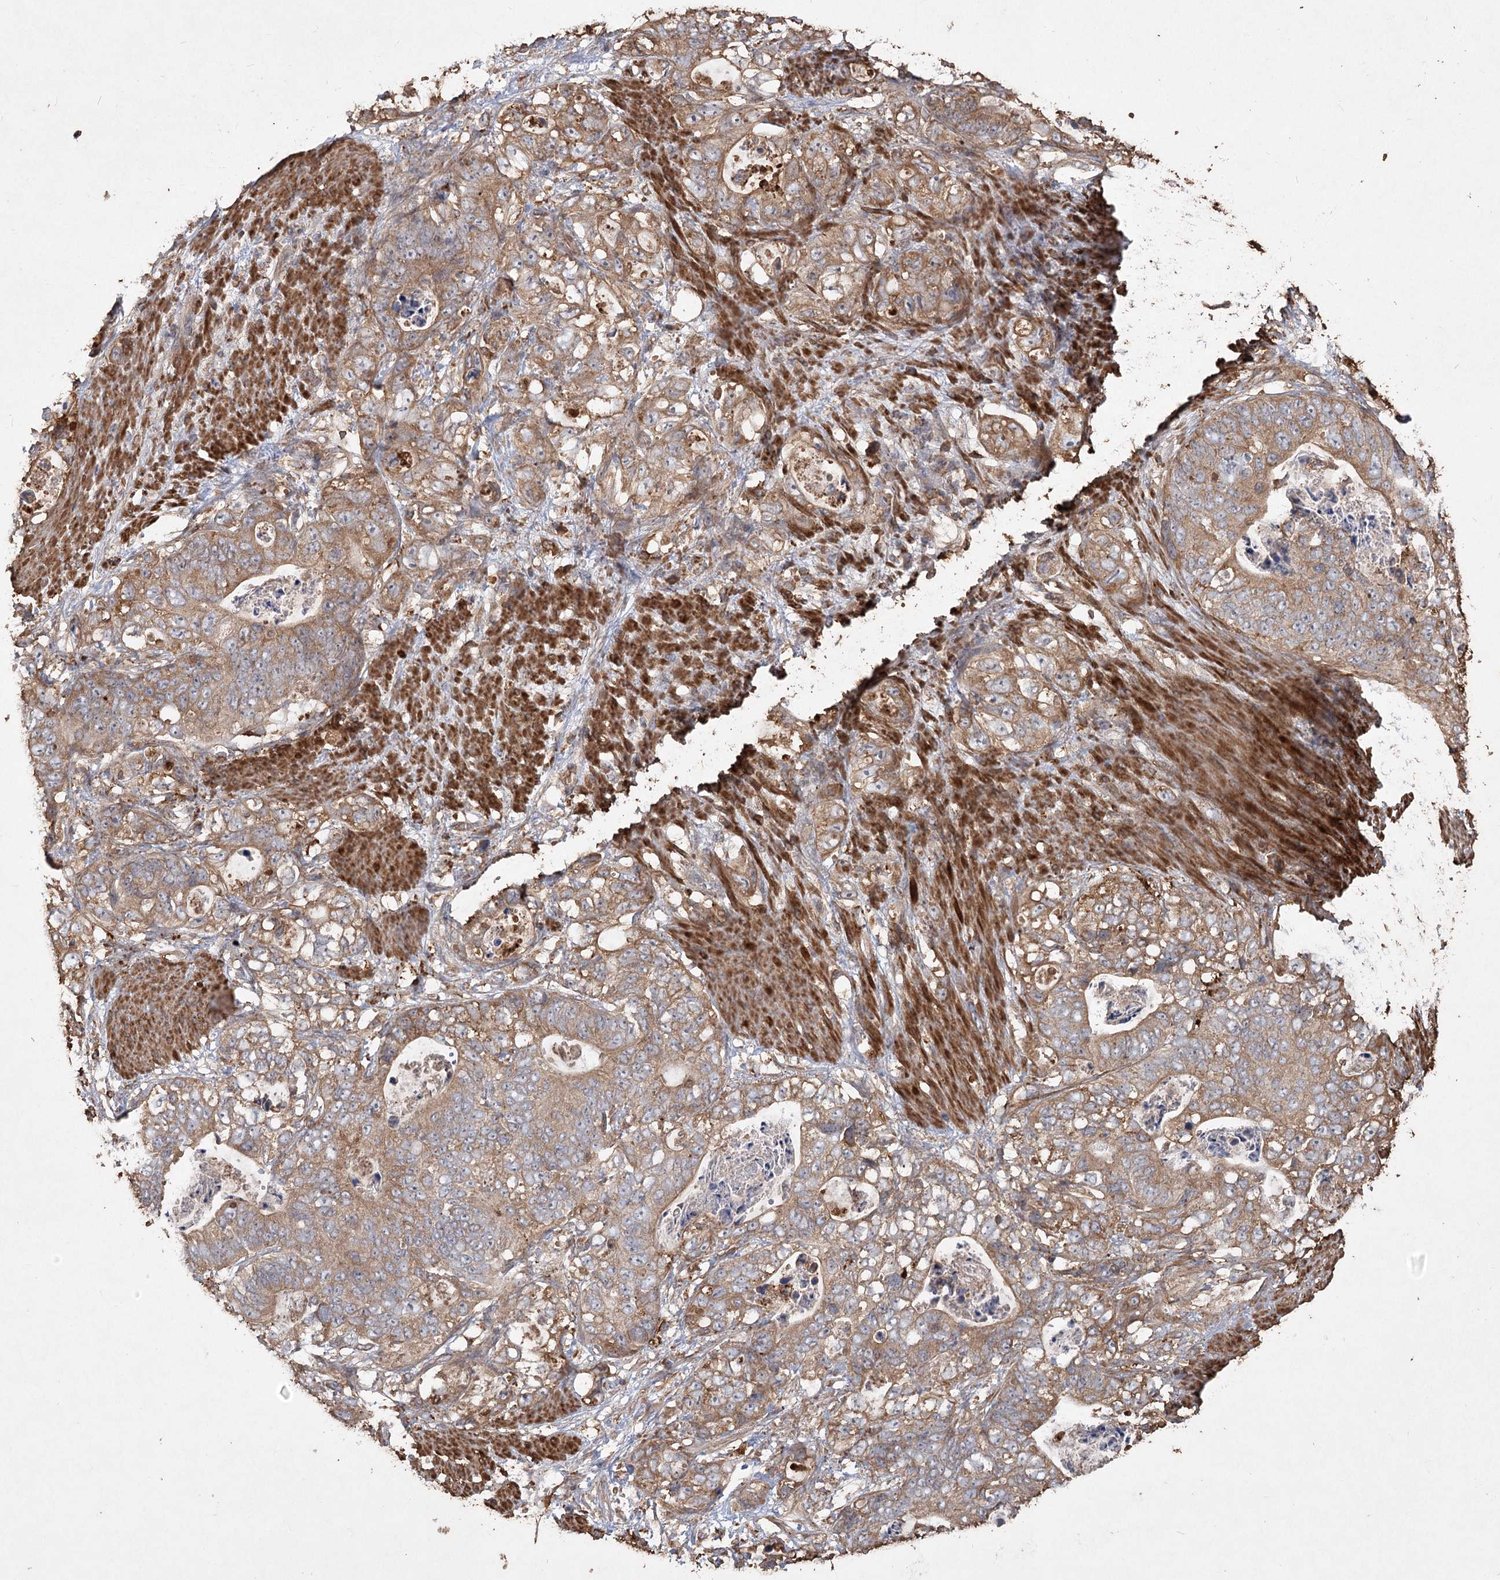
{"staining": {"intensity": "moderate", "quantity": ">75%", "location": "cytoplasmic/membranous"}, "tissue": "stomach cancer", "cell_type": "Tumor cells", "image_type": "cancer", "snomed": [{"axis": "morphology", "description": "Normal tissue, NOS"}, {"axis": "morphology", "description": "Adenocarcinoma, NOS"}, {"axis": "topography", "description": "Stomach"}], "caption": "A photomicrograph of human stomach cancer stained for a protein exhibits moderate cytoplasmic/membranous brown staining in tumor cells.", "gene": "PIK3C2A", "patient": {"sex": "female", "age": 89}}